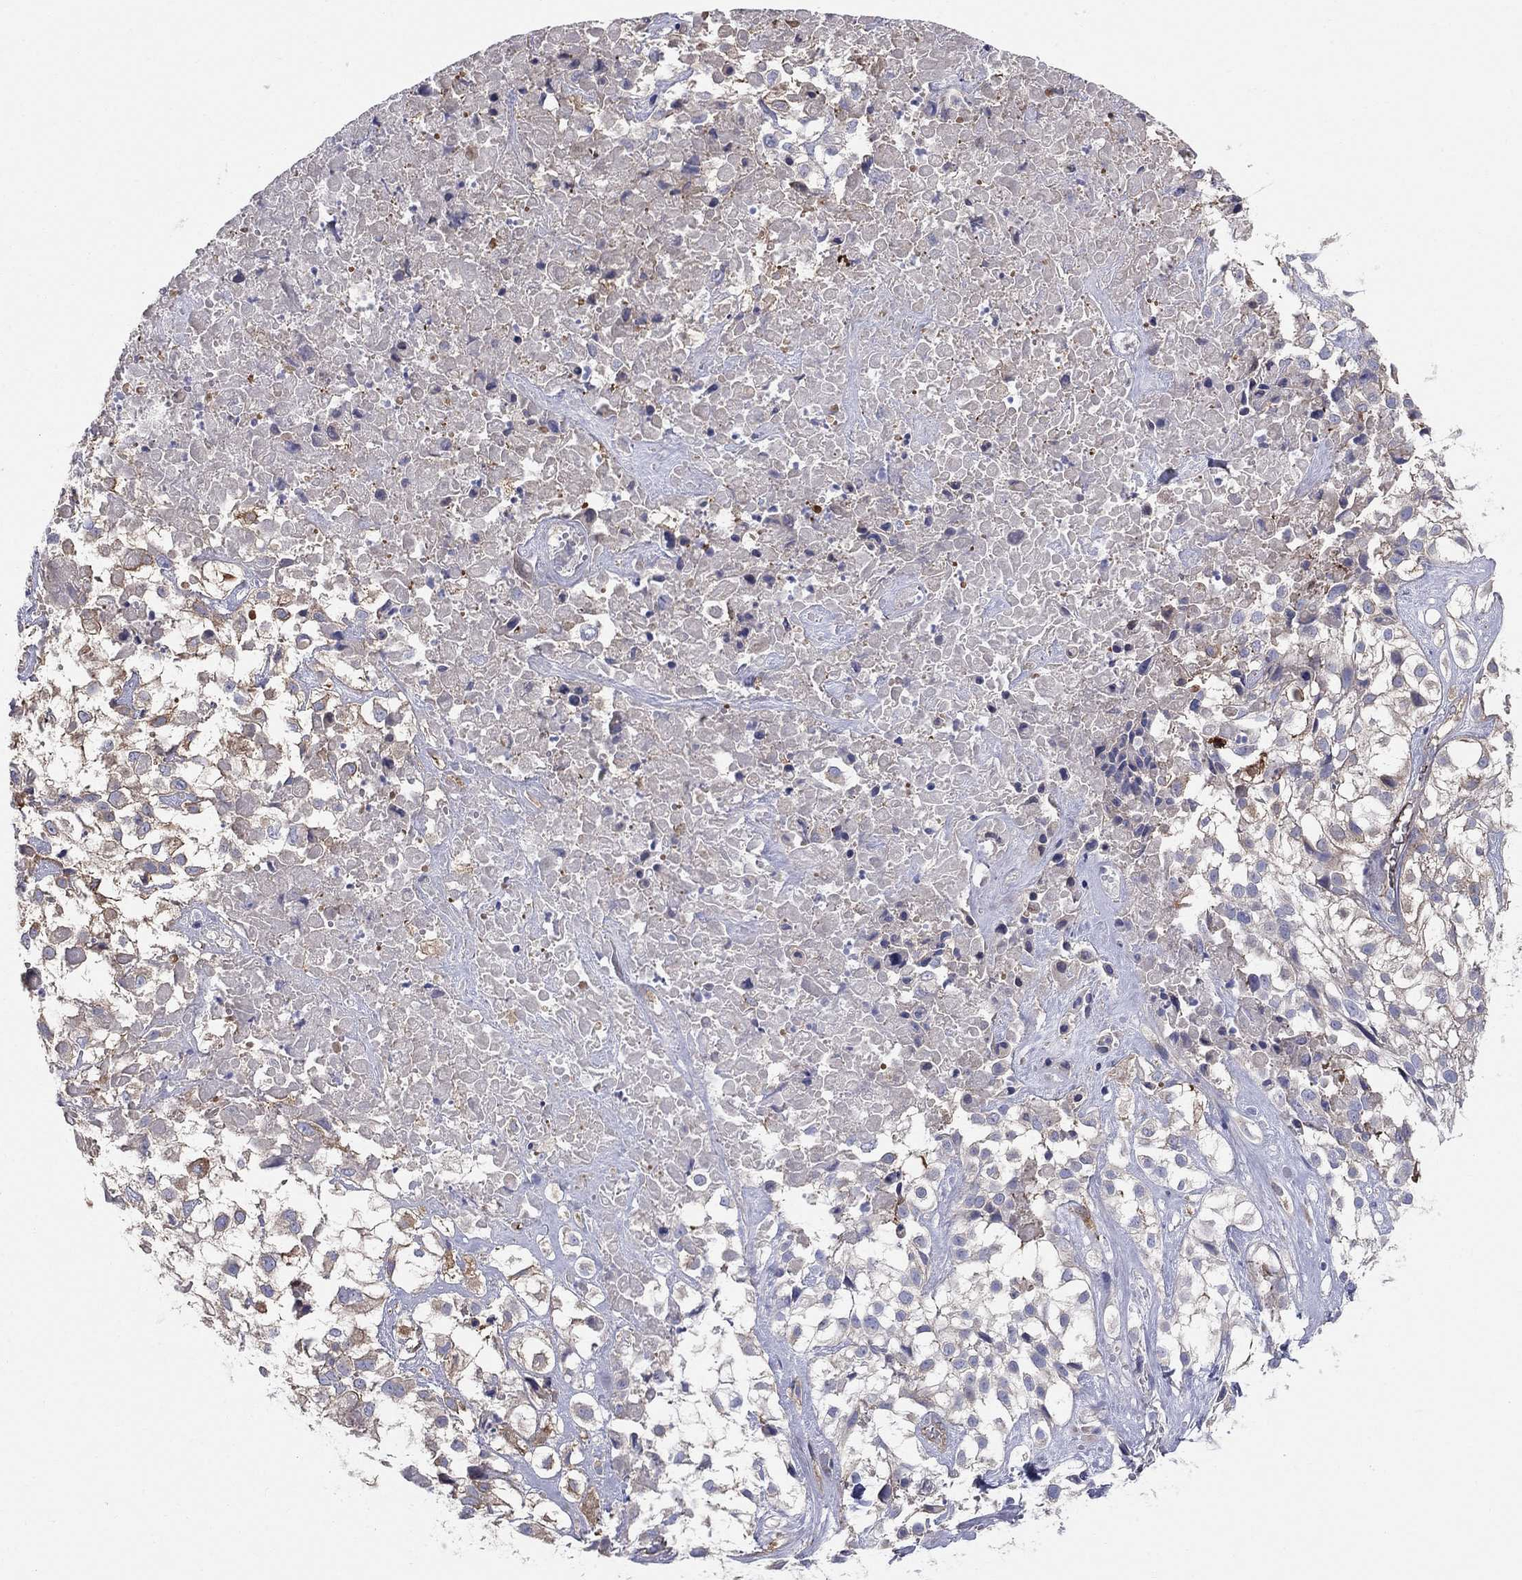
{"staining": {"intensity": "weak", "quantity": "<25%", "location": "cytoplasmic/membranous"}, "tissue": "urothelial cancer", "cell_type": "Tumor cells", "image_type": "cancer", "snomed": [{"axis": "morphology", "description": "Urothelial carcinoma, High grade"}, {"axis": "topography", "description": "Urinary bladder"}], "caption": "Tumor cells are negative for brown protein staining in high-grade urothelial carcinoma.", "gene": "EMP2", "patient": {"sex": "male", "age": 56}}